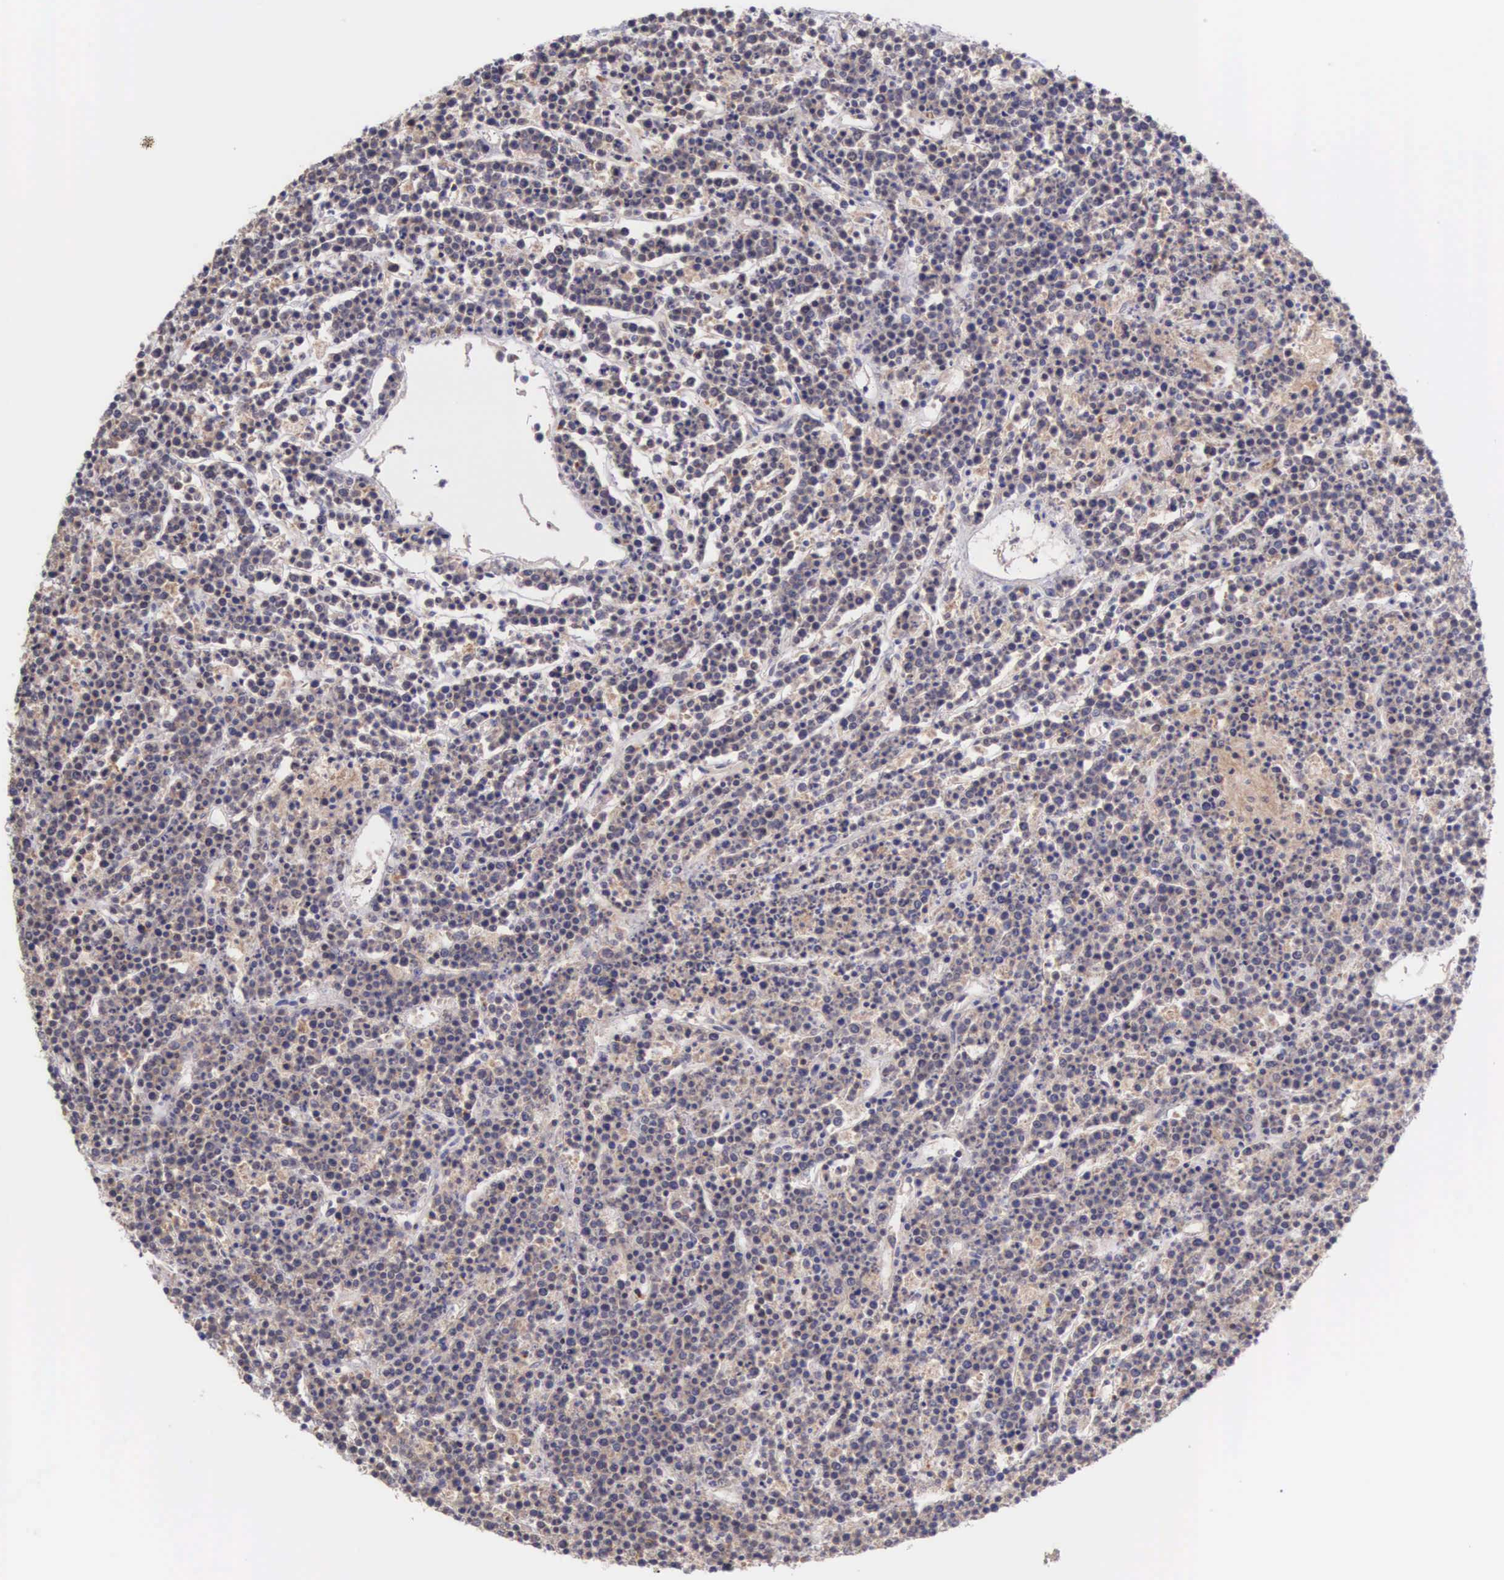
{"staining": {"intensity": "negative", "quantity": "none", "location": "none"}, "tissue": "lymphoma", "cell_type": "Tumor cells", "image_type": "cancer", "snomed": [{"axis": "morphology", "description": "Malignant lymphoma, non-Hodgkin's type, High grade"}, {"axis": "topography", "description": "Ovary"}], "caption": "Tumor cells show no significant protein staining in lymphoma.", "gene": "GRK3", "patient": {"sex": "female", "age": 56}}